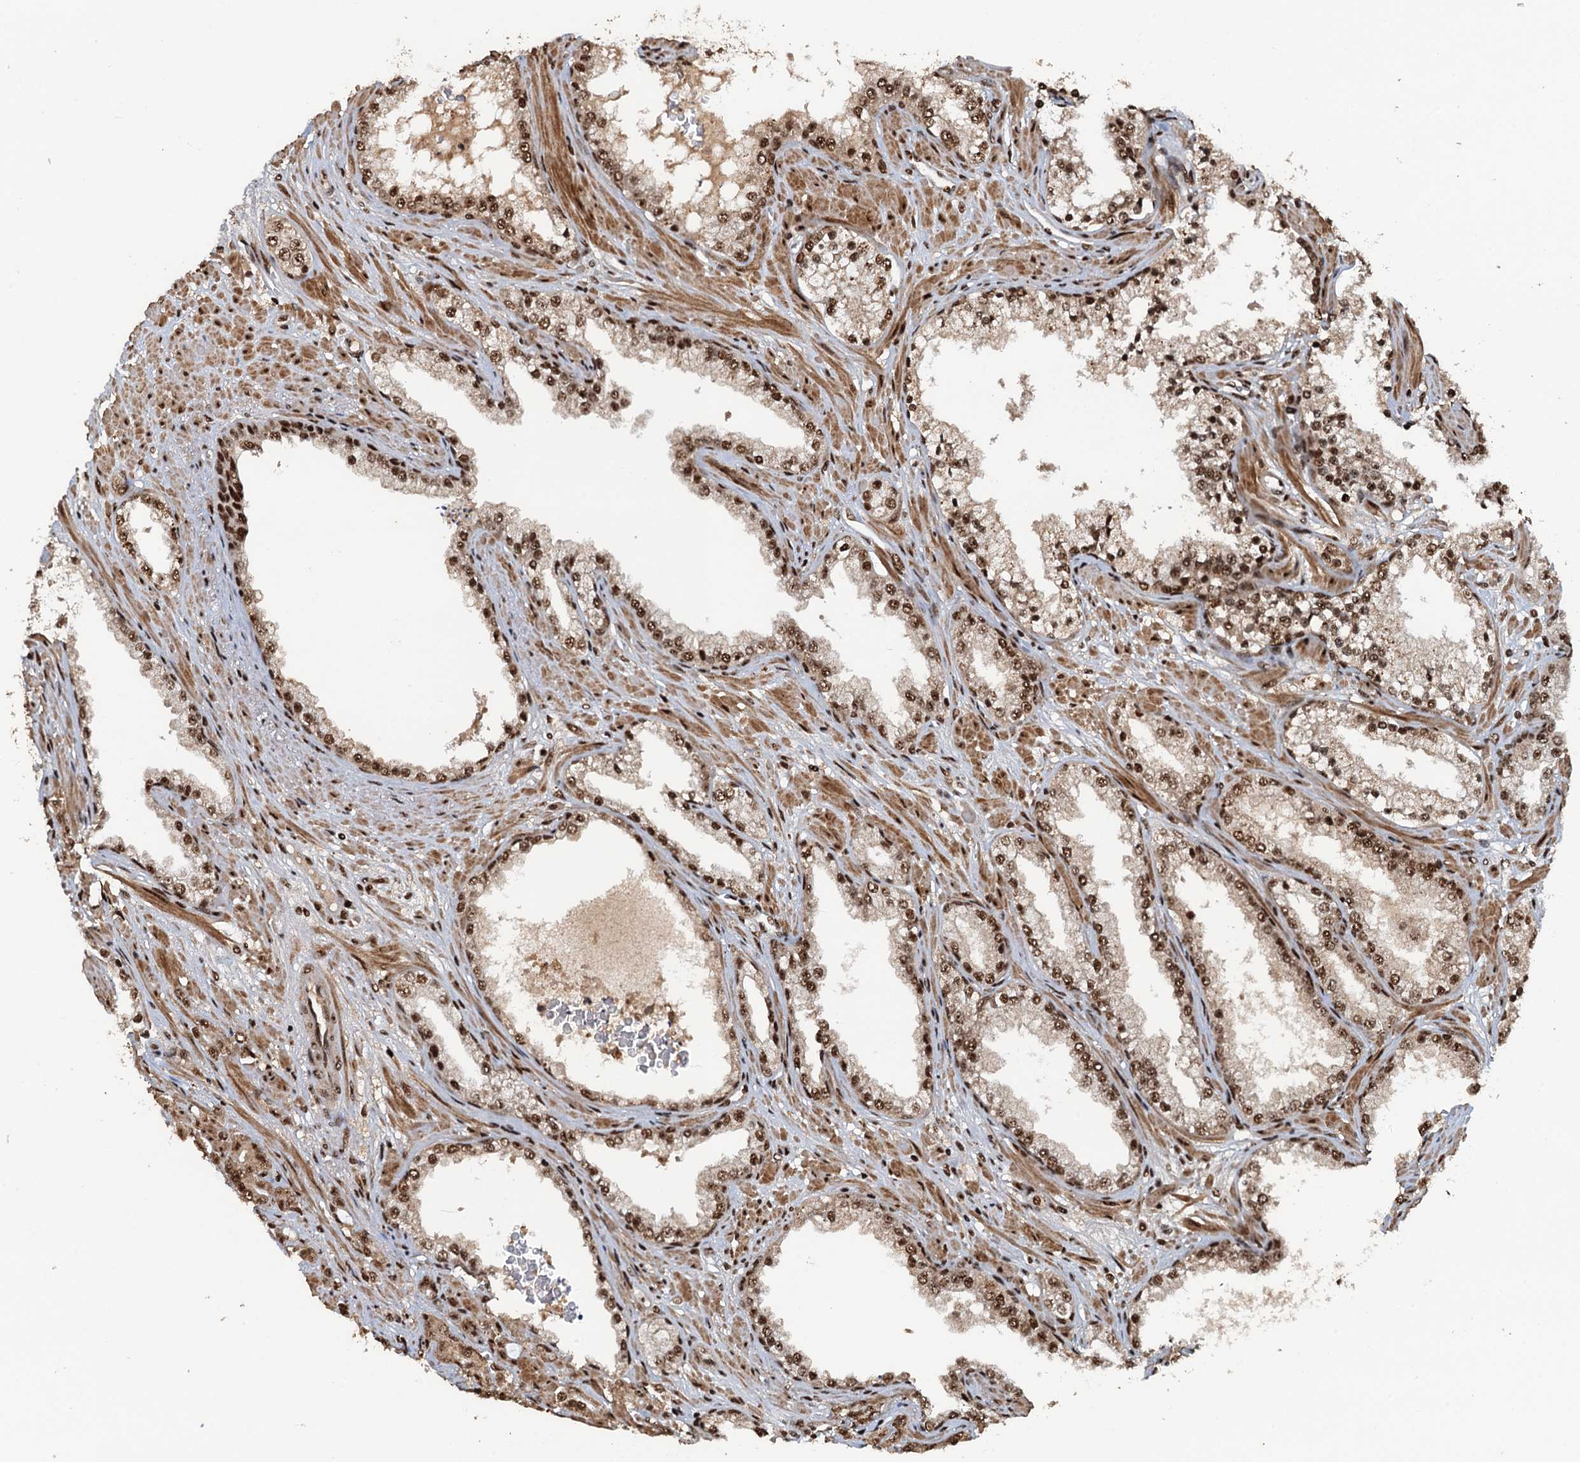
{"staining": {"intensity": "strong", "quantity": ">75%", "location": "nuclear"}, "tissue": "prostate cancer", "cell_type": "Tumor cells", "image_type": "cancer", "snomed": [{"axis": "morphology", "description": "Adenocarcinoma, High grade"}, {"axis": "topography", "description": "Prostate"}], "caption": "Approximately >75% of tumor cells in adenocarcinoma (high-grade) (prostate) exhibit strong nuclear protein staining as visualized by brown immunohistochemical staining.", "gene": "ZC3H18", "patient": {"sex": "male", "age": 72}}